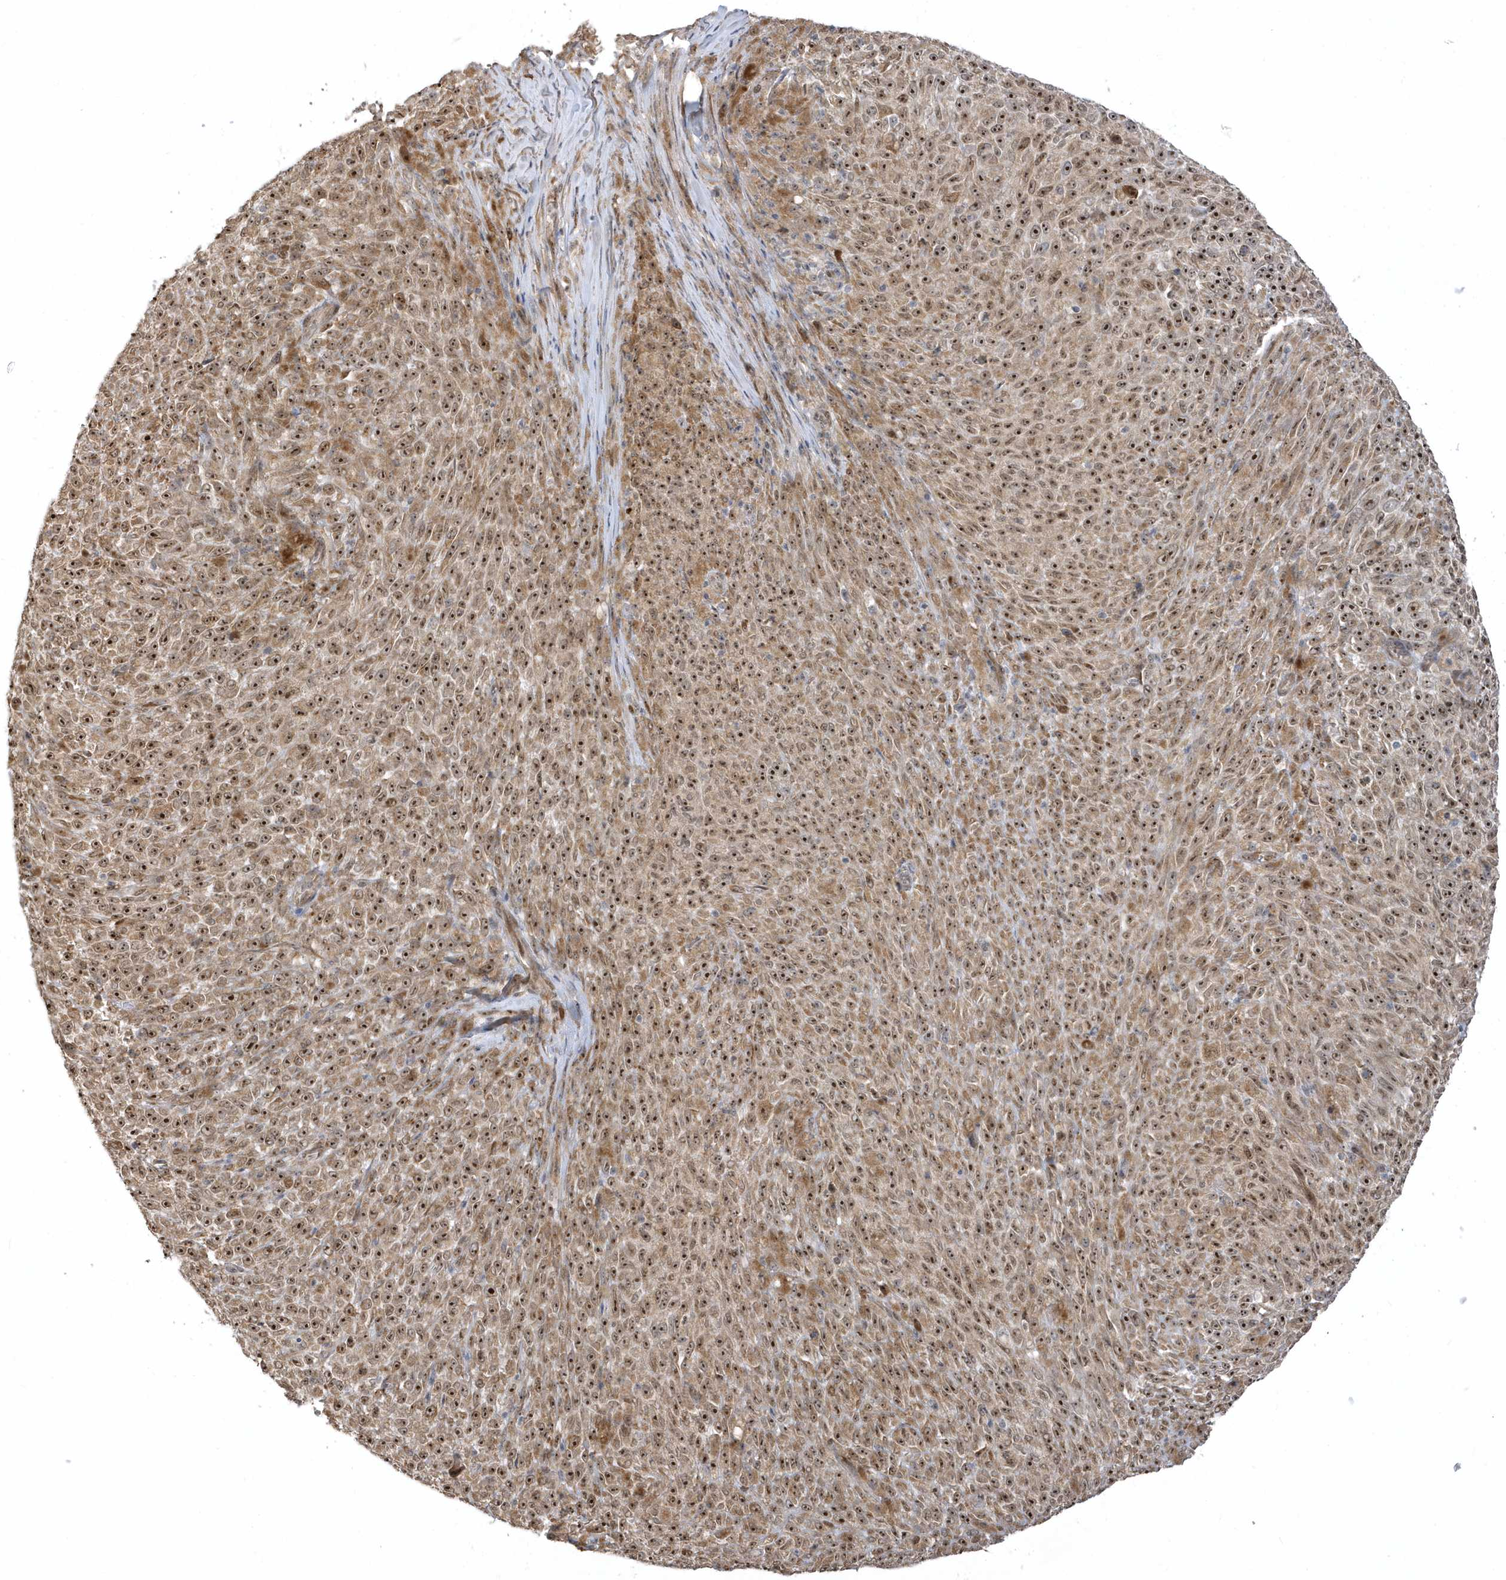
{"staining": {"intensity": "moderate", "quantity": ">75%", "location": "cytoplasmic/membranous,nuclear"}, "tissue": "melanoma", "cell_type": "Tumor cells", "image_type": "cancer", "snomed": [{"axis": "morphology", "description": "Malignant melanoma, NOS"}, {"axis": "topography", "description": "Skin"}], "caption": "The photomicrograph exhibits immunohistochemical staining of melanoma. There is moderate cytoplasmic/membranous and nuclear expression is identified in about >75% of tumor cells.", "gene": "ECM2", "patient": {"sex": "female", "age": 82}}